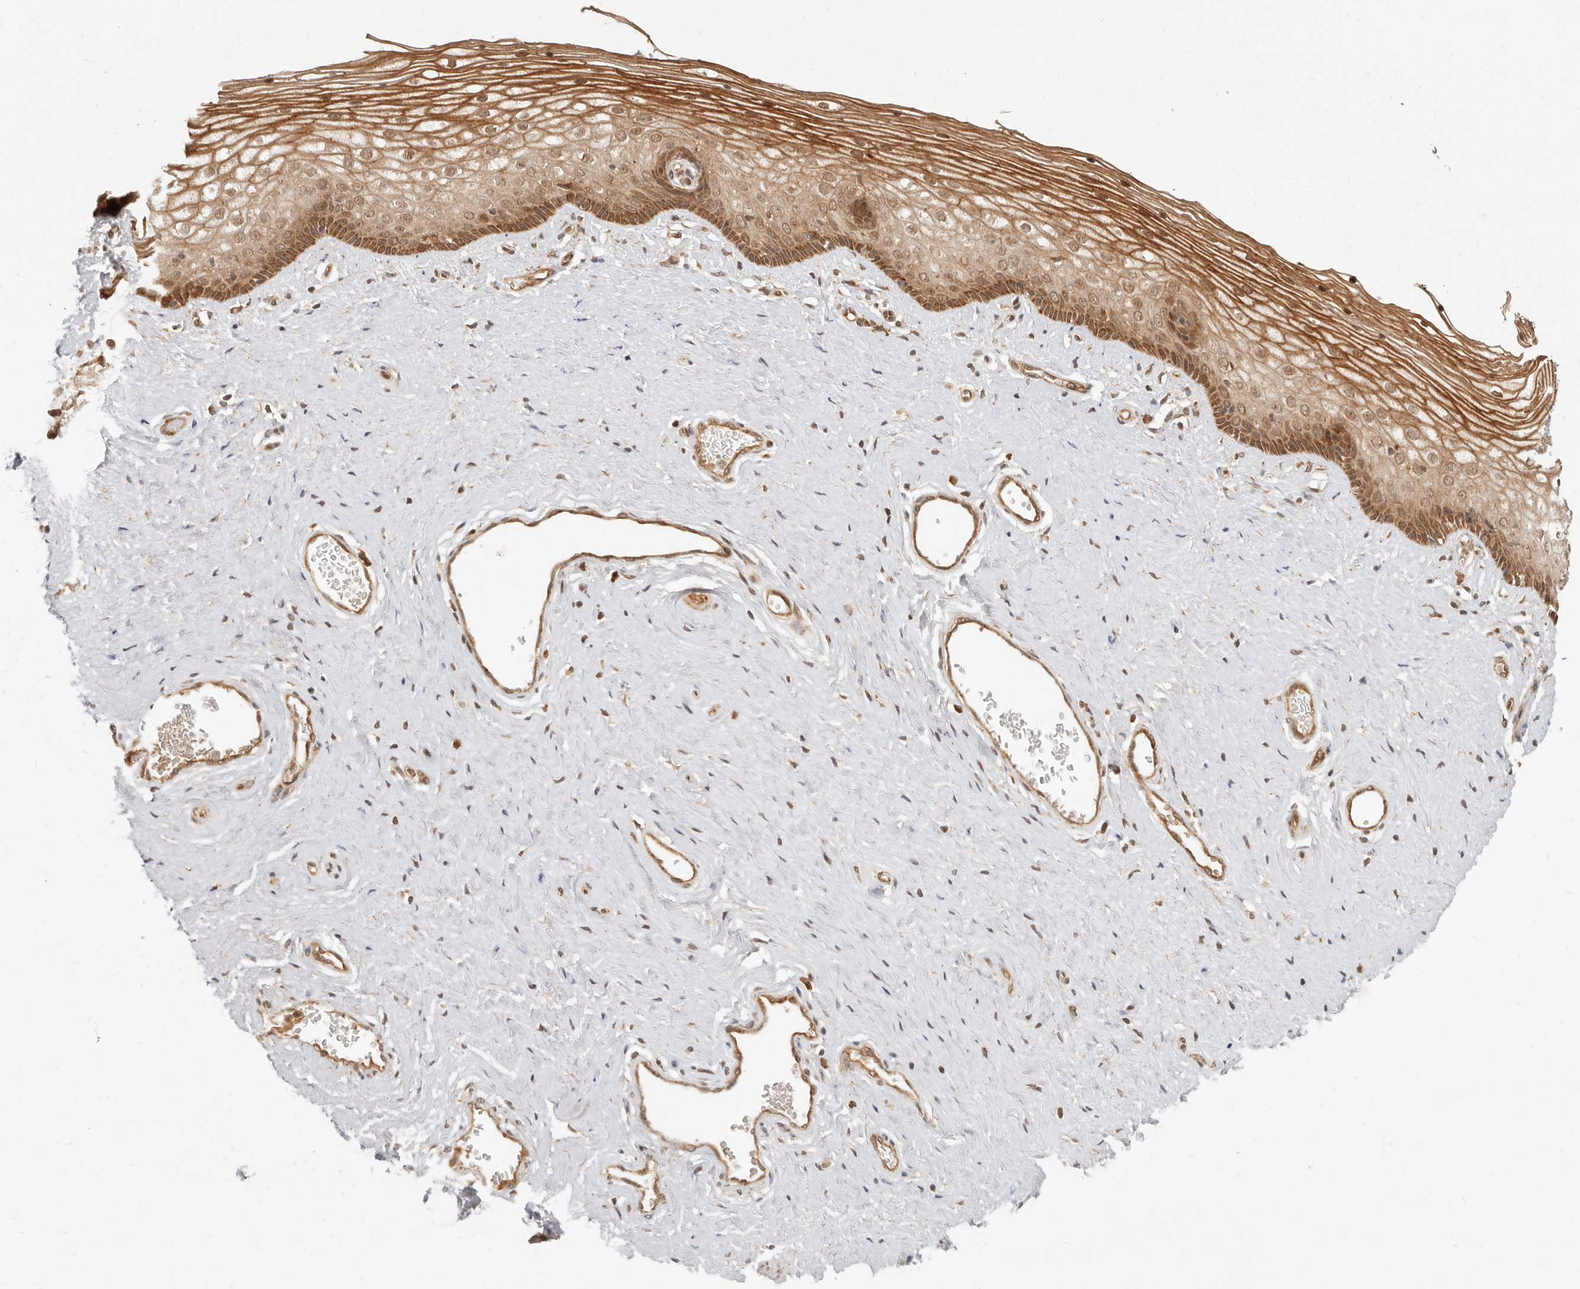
{"staining": {"intensity": "moderate", "quantity": ">75%", "location": "cytoplasmic/membranous,nuclear"}, "tissue": "vagina", "cell_type": "Squamous epithelial cells", "image_type": "normal", "snomed": [{"axis": "morphology", "description": "Normal tissue, NOS"}, {"axis": "topography", "description": "Vagina"}], "caption": "A brown stain labels moderate cytoplasmic/membranous,nuclear expression of a protein in squamous epithelial cells of unremarkable human vagina.", "gene": "BAALC", "patient": {"sex": "female", "age": 46}}